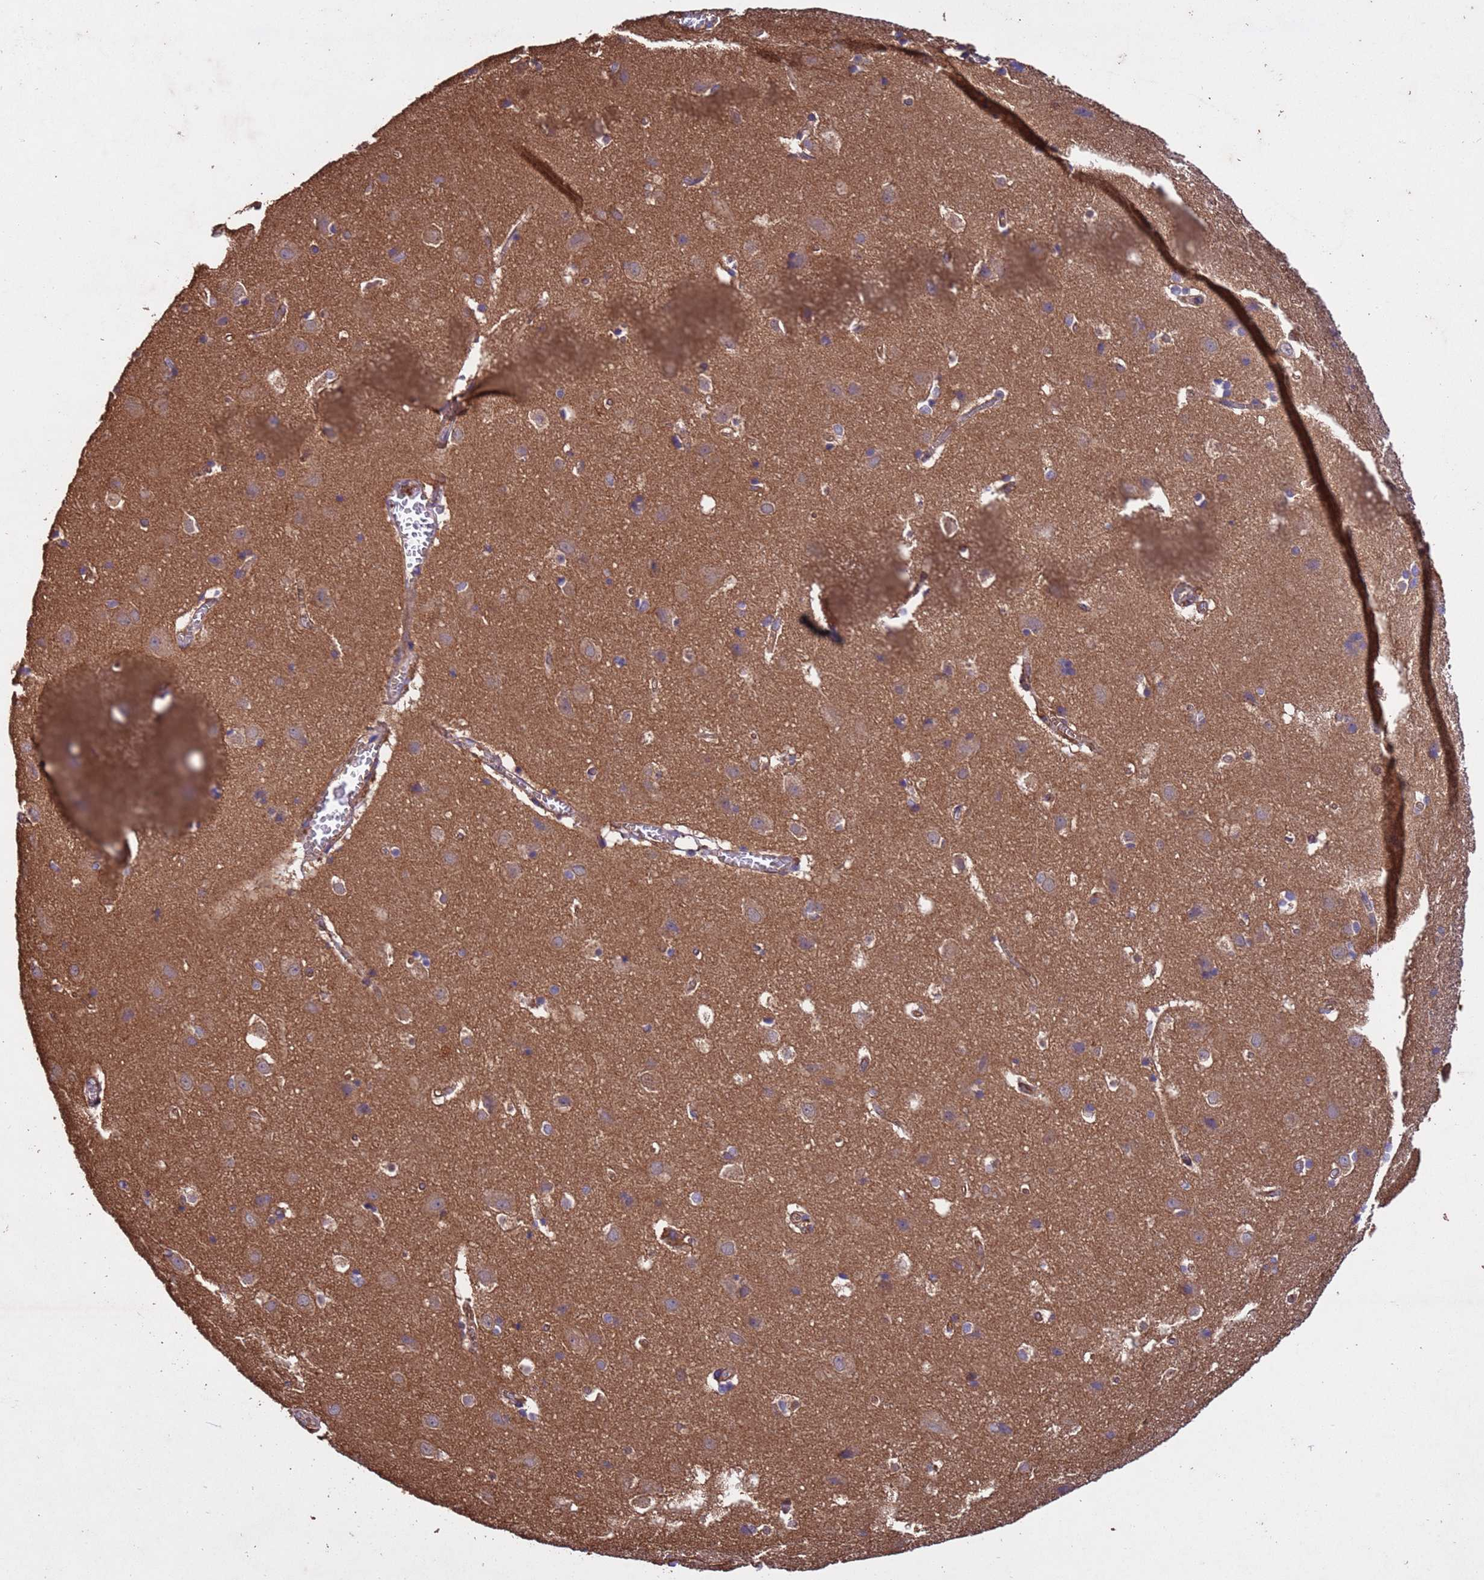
{"staining": {"intensity": "moderate", "quantity": "25%-75%", "location": "cytoplasmic/membranous"}, "tissue": "cerebral cortex", "cell_type": "Endothelial cells", "image_type": "normal", "snomed": [{"axis": "morphology", "description": "Normal tissue, NOS"}, {"axis": "topography", "description": "Cerebral cortex"}], "caption": "Immunohistochemistry staining of unremarkable cerebral cortex, which exhibits medium levels of moderate cytoplasmic/membranous positivity in approximately 25%-75% of endothelial cells indicating moderate cytoplasmic/membranous protein expression. The staining was performed using DAB (3,3'-diaminobenzidine) (brown) for protein detection and nuclei were counterstained in hematoxylin (blue).", "gene": "MTX3", "patient": {"sex": "male", "age": 54}}